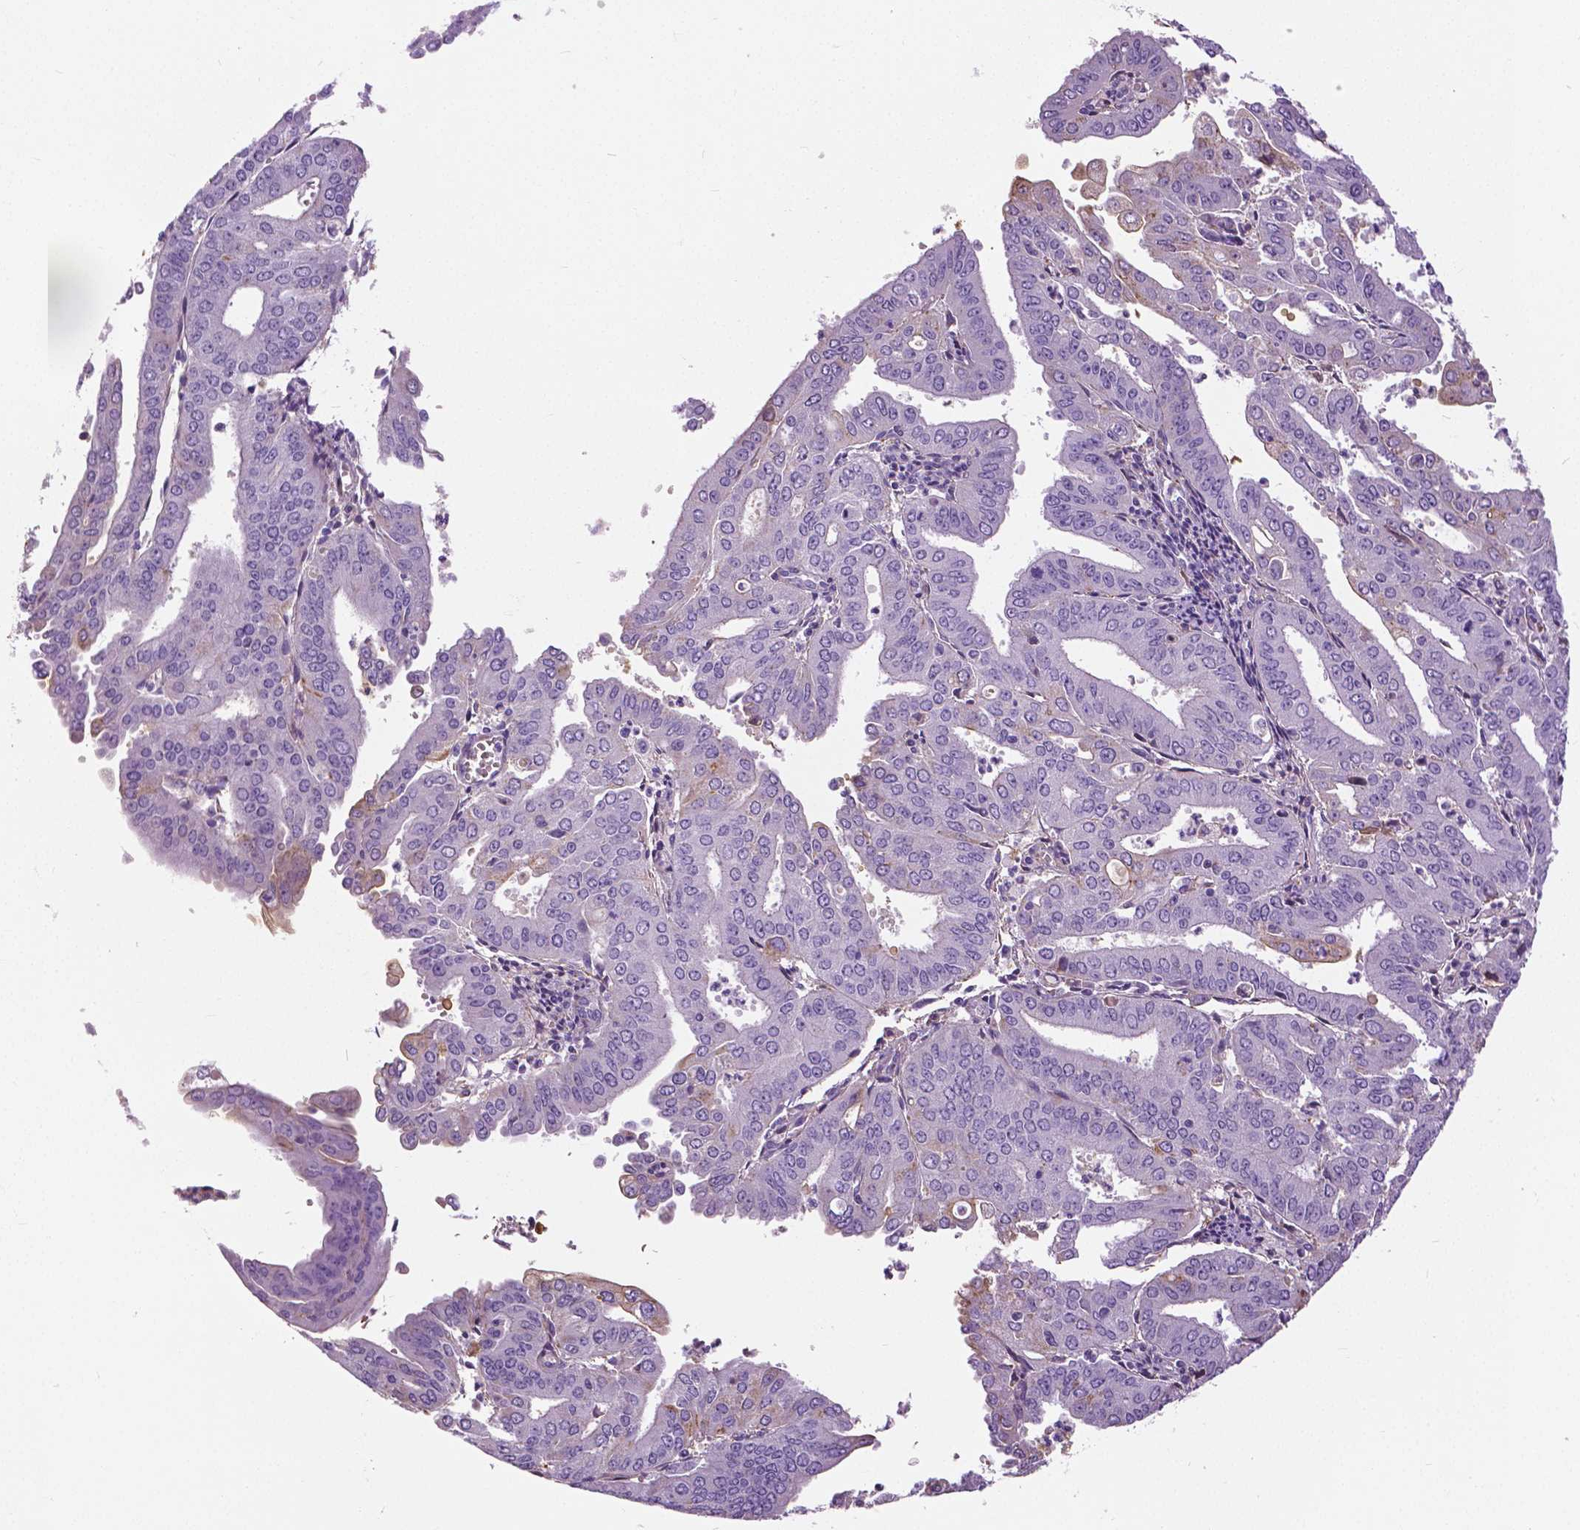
{"staining": {"intensity": "negative", "quantity": "none", "location": "none"}, "tissue": "cervical cancer", "cell_type": "Tumor cells", "image_type": "cancer", "snomed": [{"axis": "morphology", "description": "Adenocarcinoma, NOS"}, {"axis": "topography", "description": "Cervix"}], "caption": "This is a photomicrograph of immunohistochemistry staining of cervical cancer, which shows no expression in tumor cells.", "gene": "ANXA13", "patient": {"sex": "female", "age": 56}}